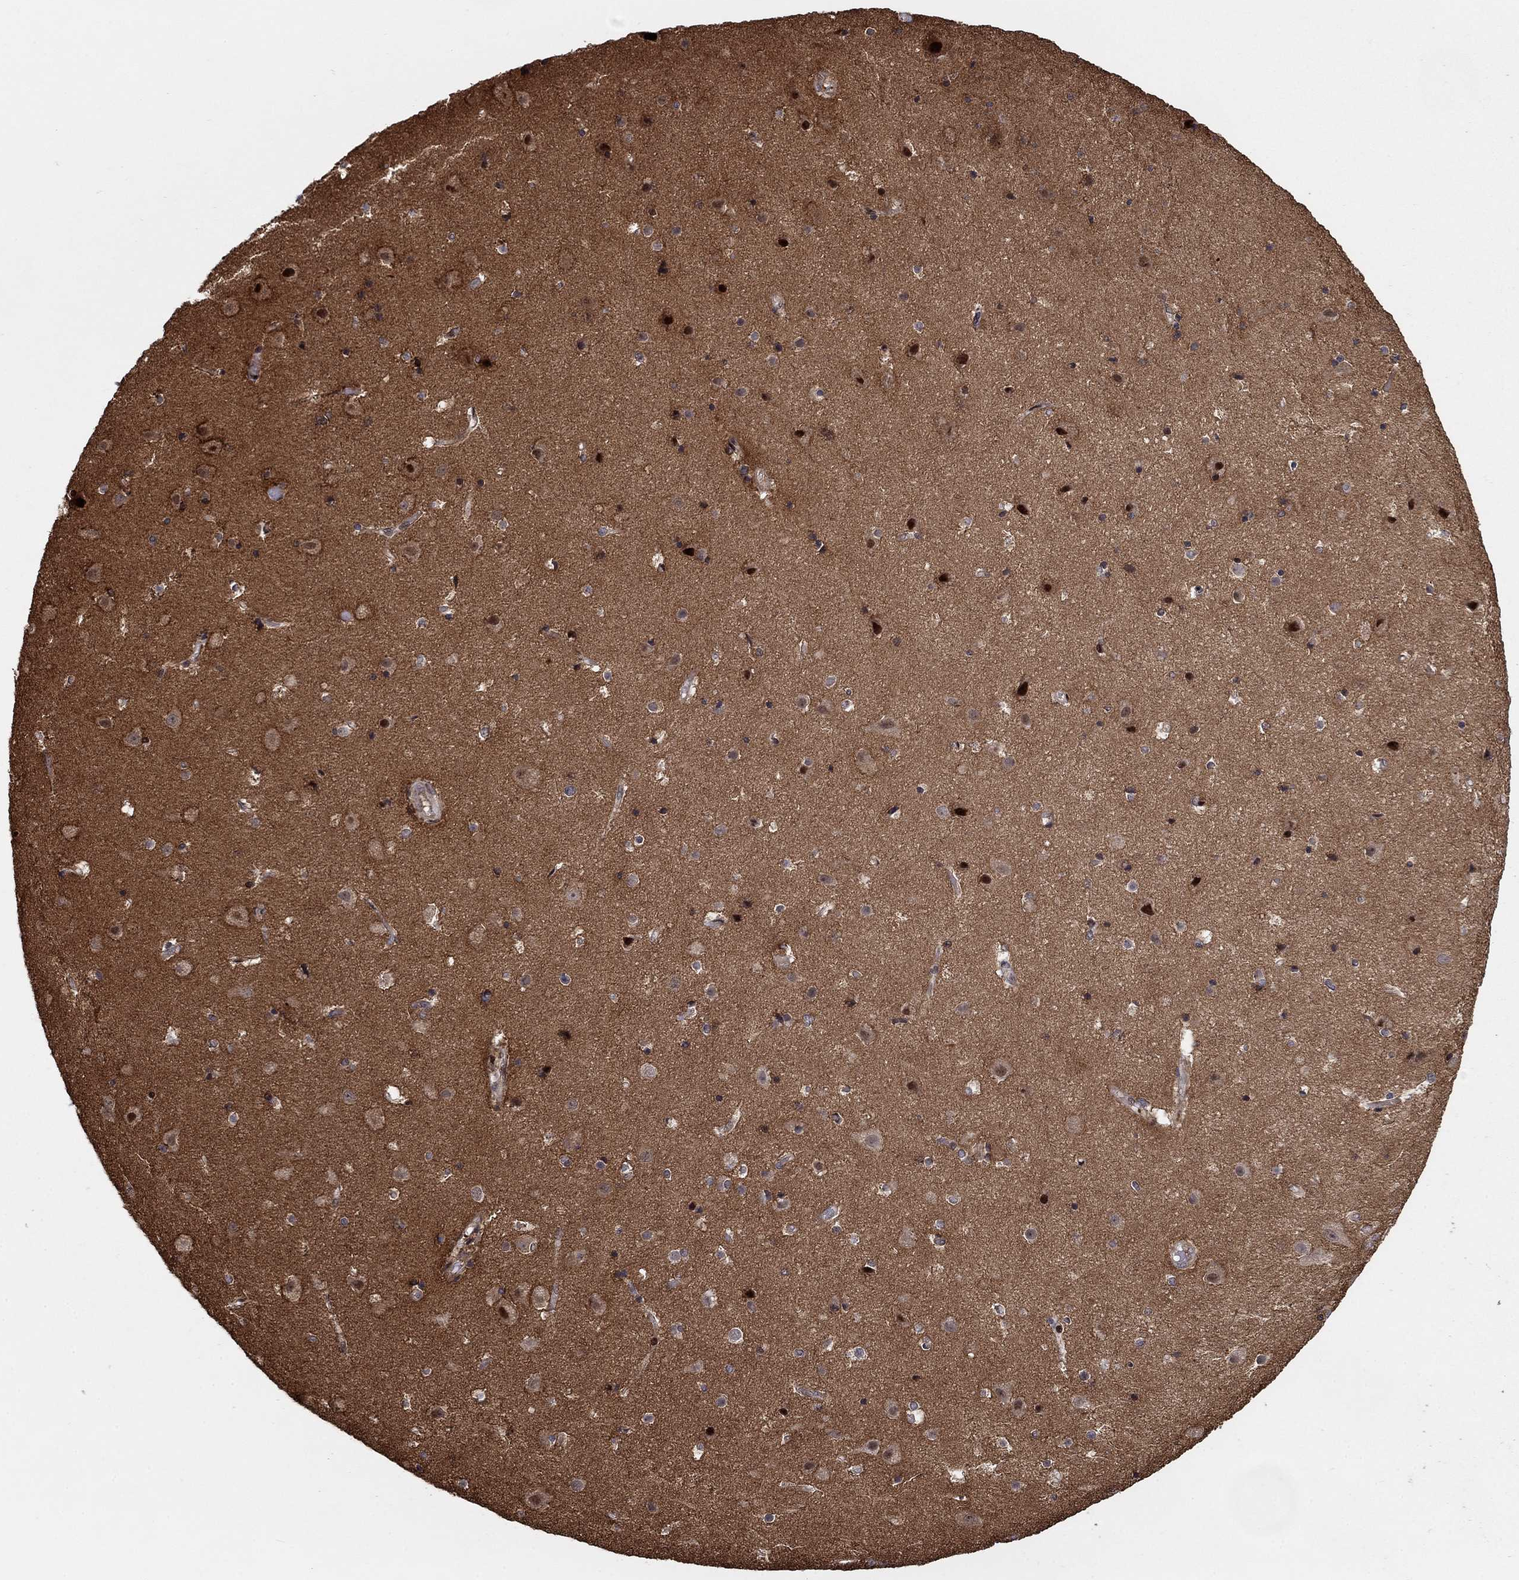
{"staining": {"intensity": "negative", "quantity": "none", "location": "none"}, "tissue": "cerebral cortex", "cell_type": "Endothelial cells", "image_type": "normal", "snomed": [{"axis": "morphology", "description": "Normal tissue, NOS"}, {"axis": "topography", "description": "Cerebral cortex"}], "caption": "IHC photomicrograph of normal cerebral cortex: human cerebral cortex stained with DAB exhibits no significant protein expression in endothelial cells. Brightfield microscopy of immunohistochemistry stained with DAB (3,3'-diaminobenzidine) (brown) and hematoxylin (blue), captured at high magnification.", "gene": "LPCAT4", "patient": {"sex": "female", "age": 52}}